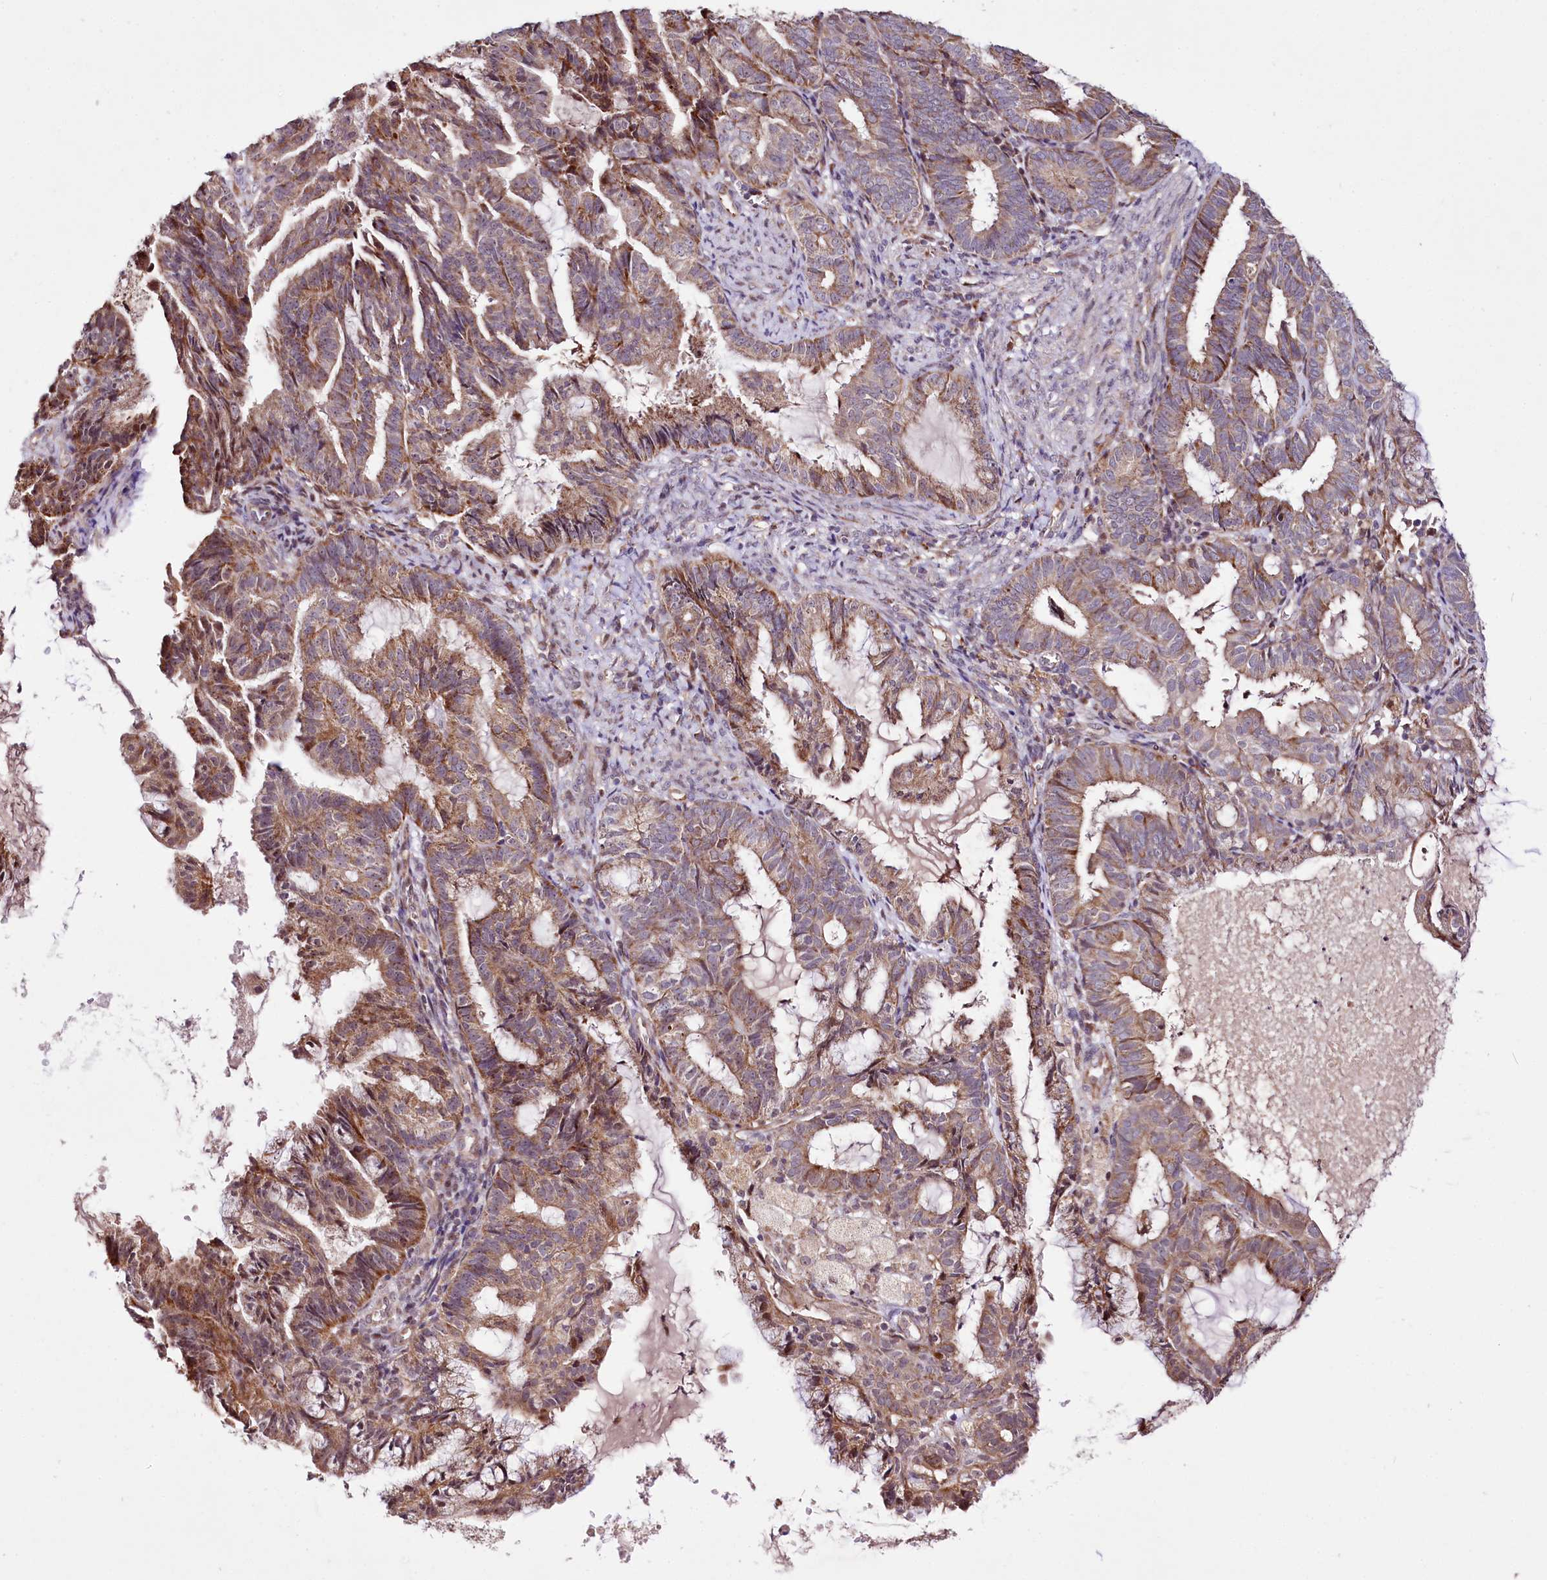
{"staining": {"intensity": "moderate", "quantity": ">75%", "location": "cytoplasmic/membranous"}, "tissue": "endometrial cancer", "cell_type": "Tumor cells", "image_type": "cancer", "snomed": [{"axis": "morphology", "description": "Adenocarcinoma, NOS"}, {"axis": "topography", "description": "Endometrium"}], "caption": "A brown stain highlights moderate cytoplasmic/membranous positivity of a protein in endometrial adenocarcinoma tumor cells.", "gene": "ST7", "patient": {"sex": "female", "age": 86}}